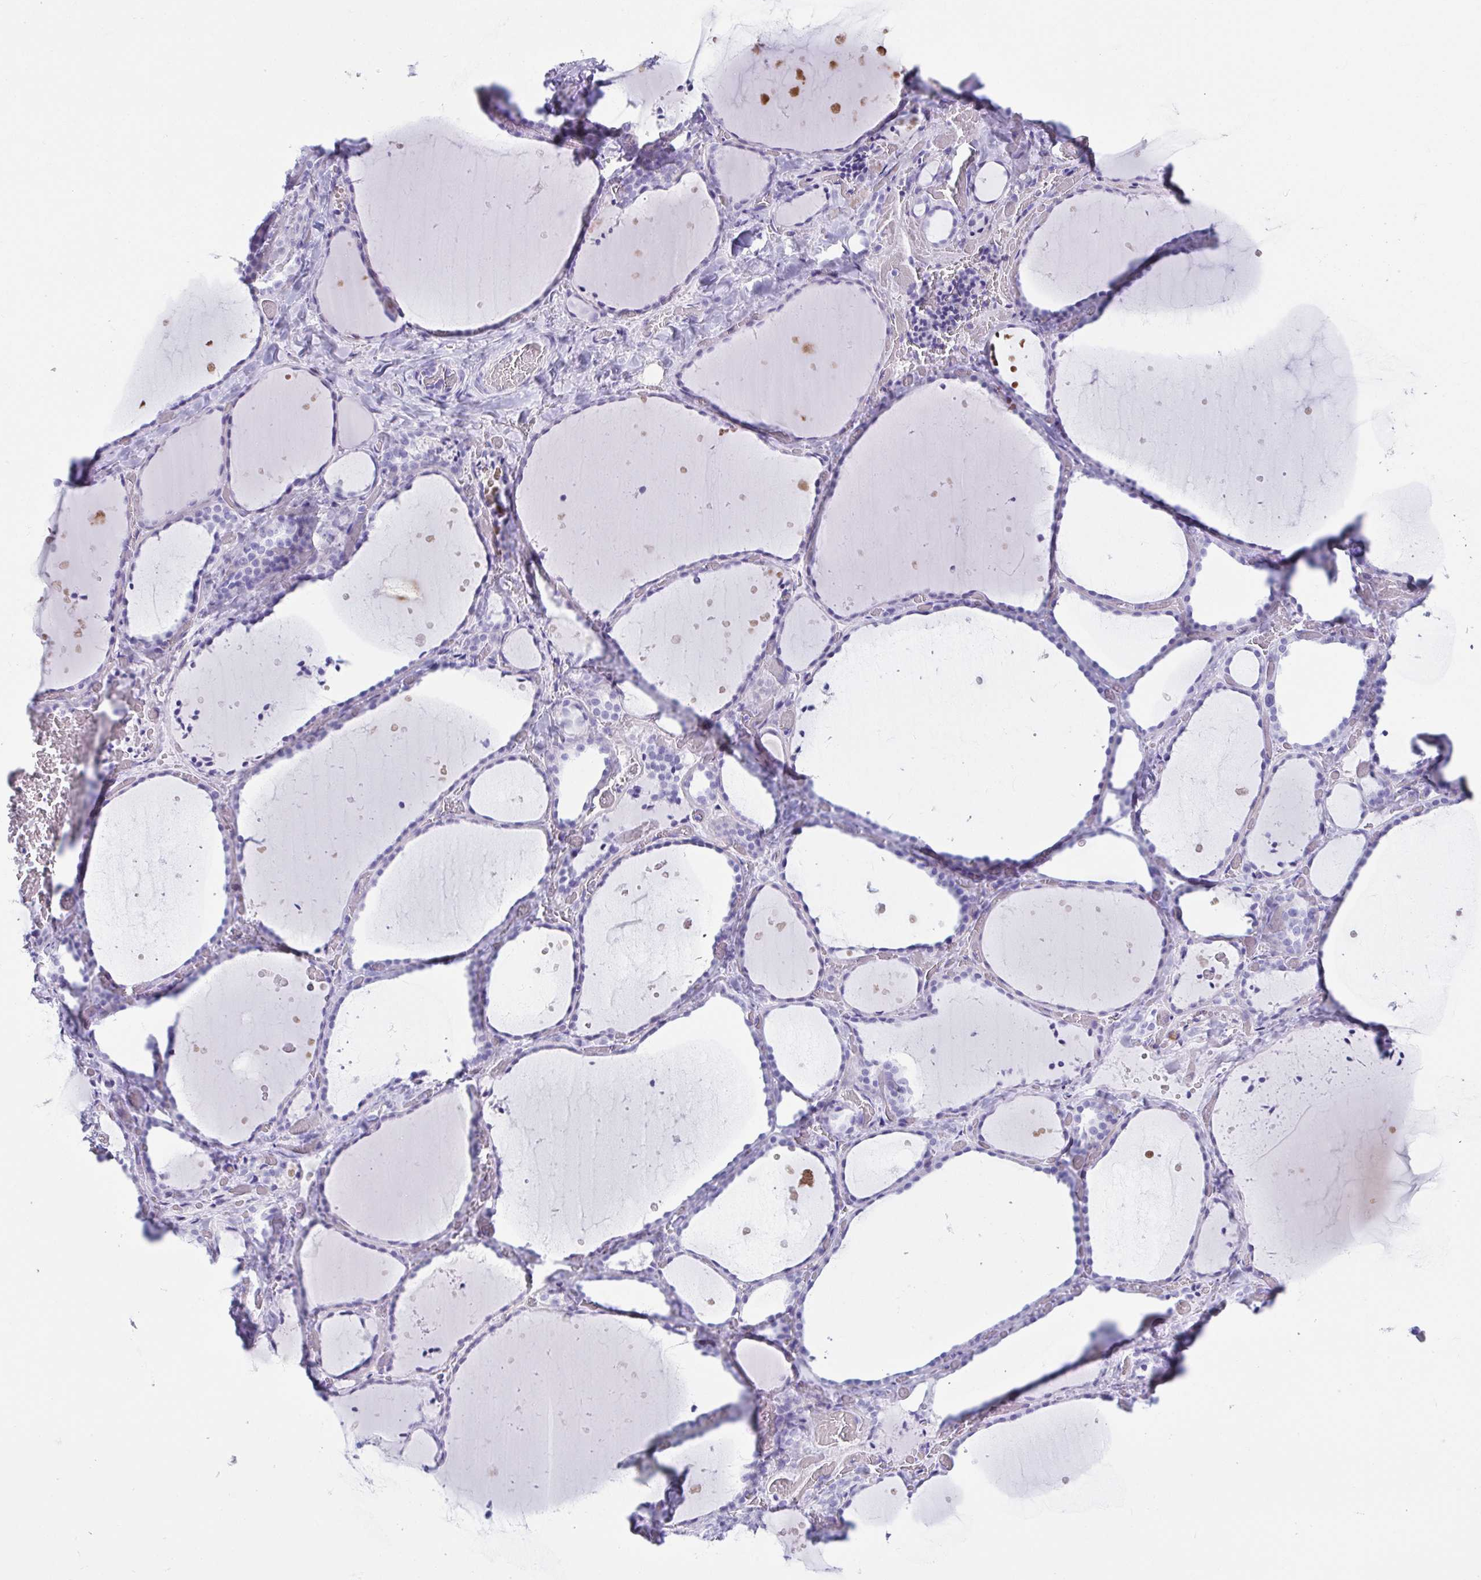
{"staining": {"intensity": "negative", "quantity": "none", "location": "none"}, "tissue": "thyroid gland", "cell_type": "Glandular cells", "image_type": "normal", "snomed": [{"axis": "morphology", "description": "Normal tissue, NOS"}, {"axis": "topography", "description": "Thyroid gland"}], "caption": "IHC micrograph of benign thyroid gland stained for a protein (brown), which demonstrates no expression in glandular cells.", "gene": "CD164L2", "patient": {"sex": "female", "age": 36}}